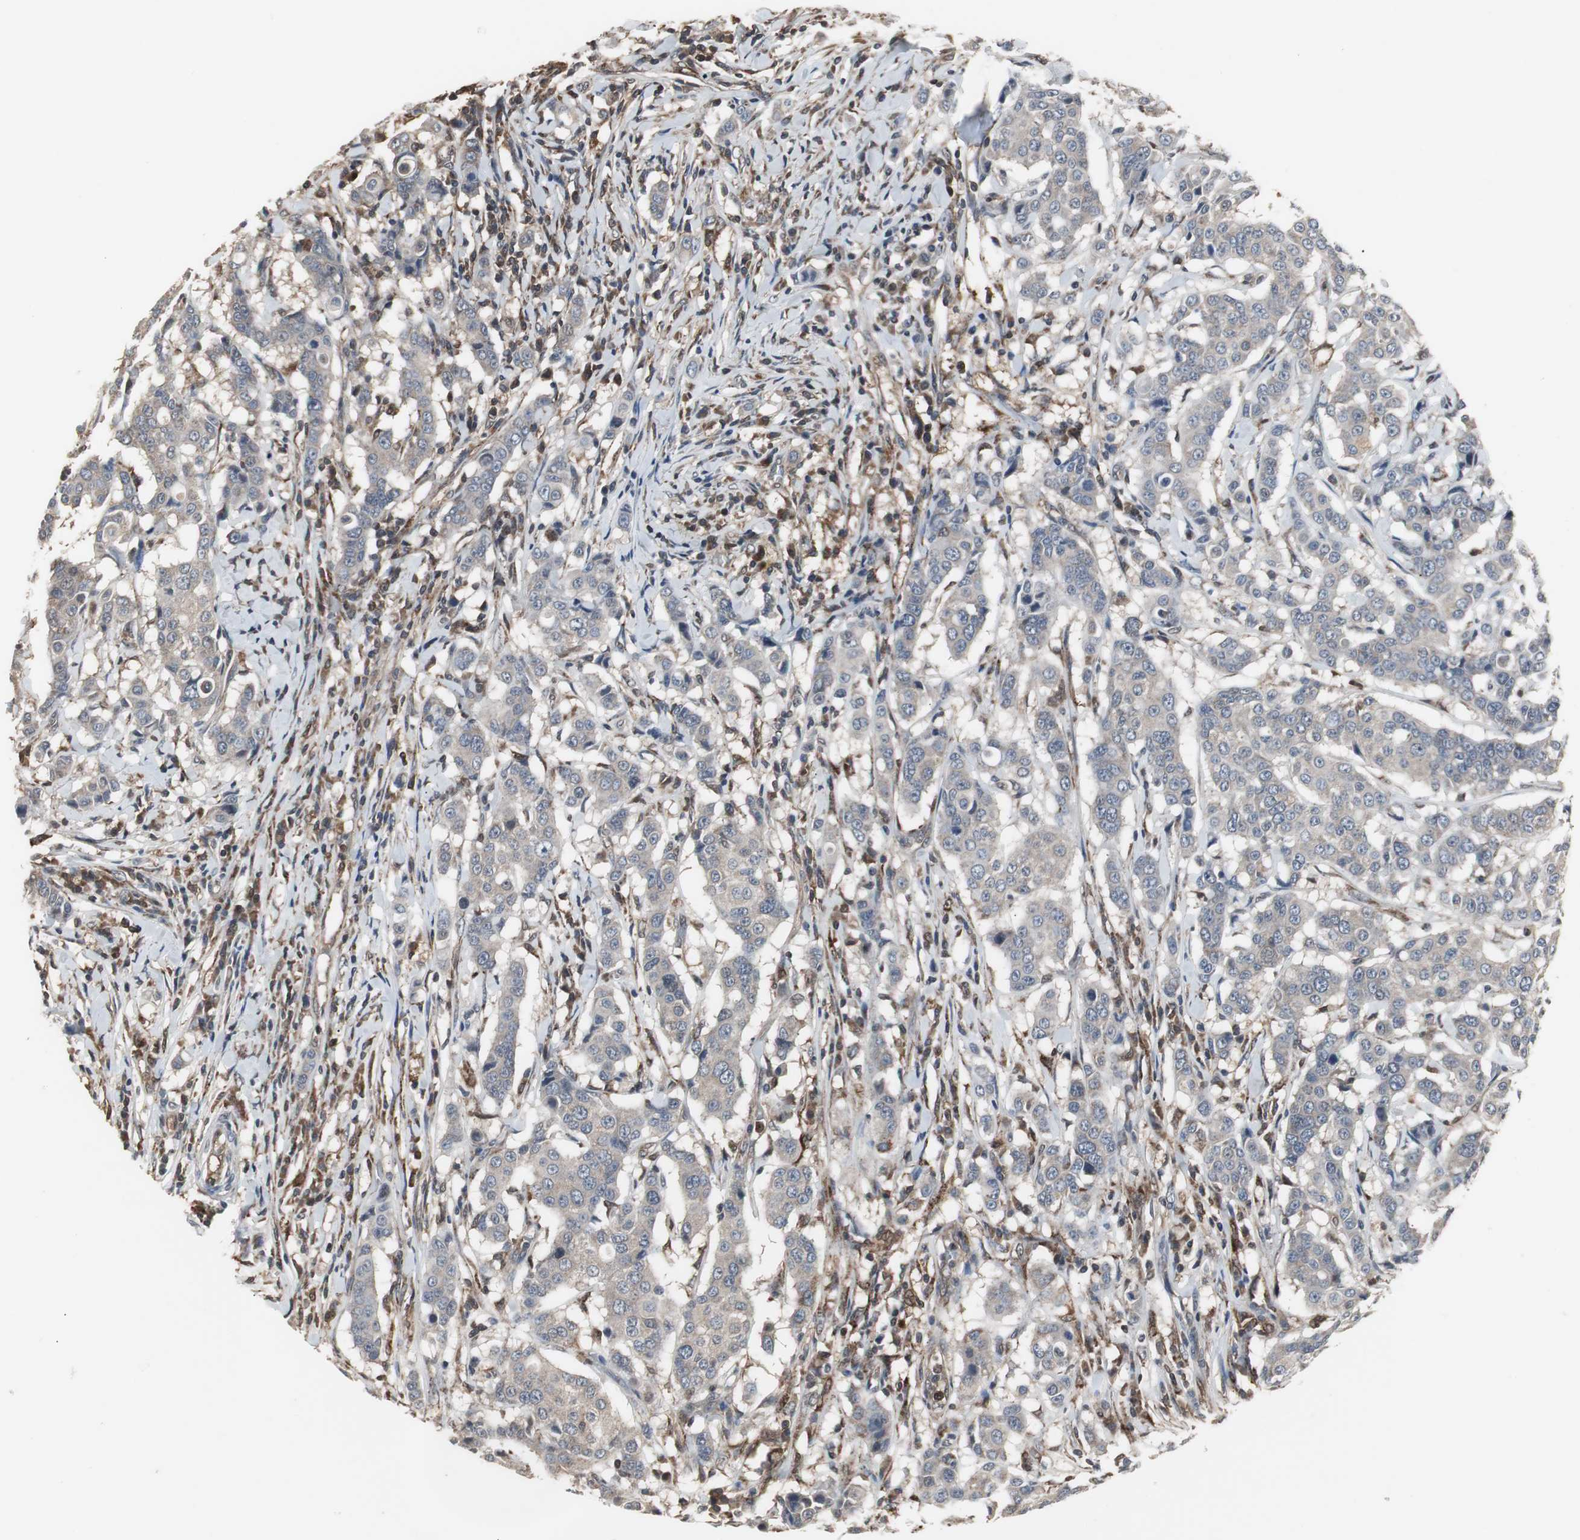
{"staining": {"intensity": "negative", "quantity": "none", "location": "none"}, "tissue": "breast cancer", "cell_type": "Tumor cells", "image_type": "cancer", "snomed": [{"axis": "morphology", "description": "Duct carcinoma"}, {"axis": "topography", "description": "Breast"}], "caption": "Histopathology image shows no significant protein expression in tumor cells of breast cancer.", "gene": "ZSCAN22", "patient": {"sex": "female", "age": 27}}